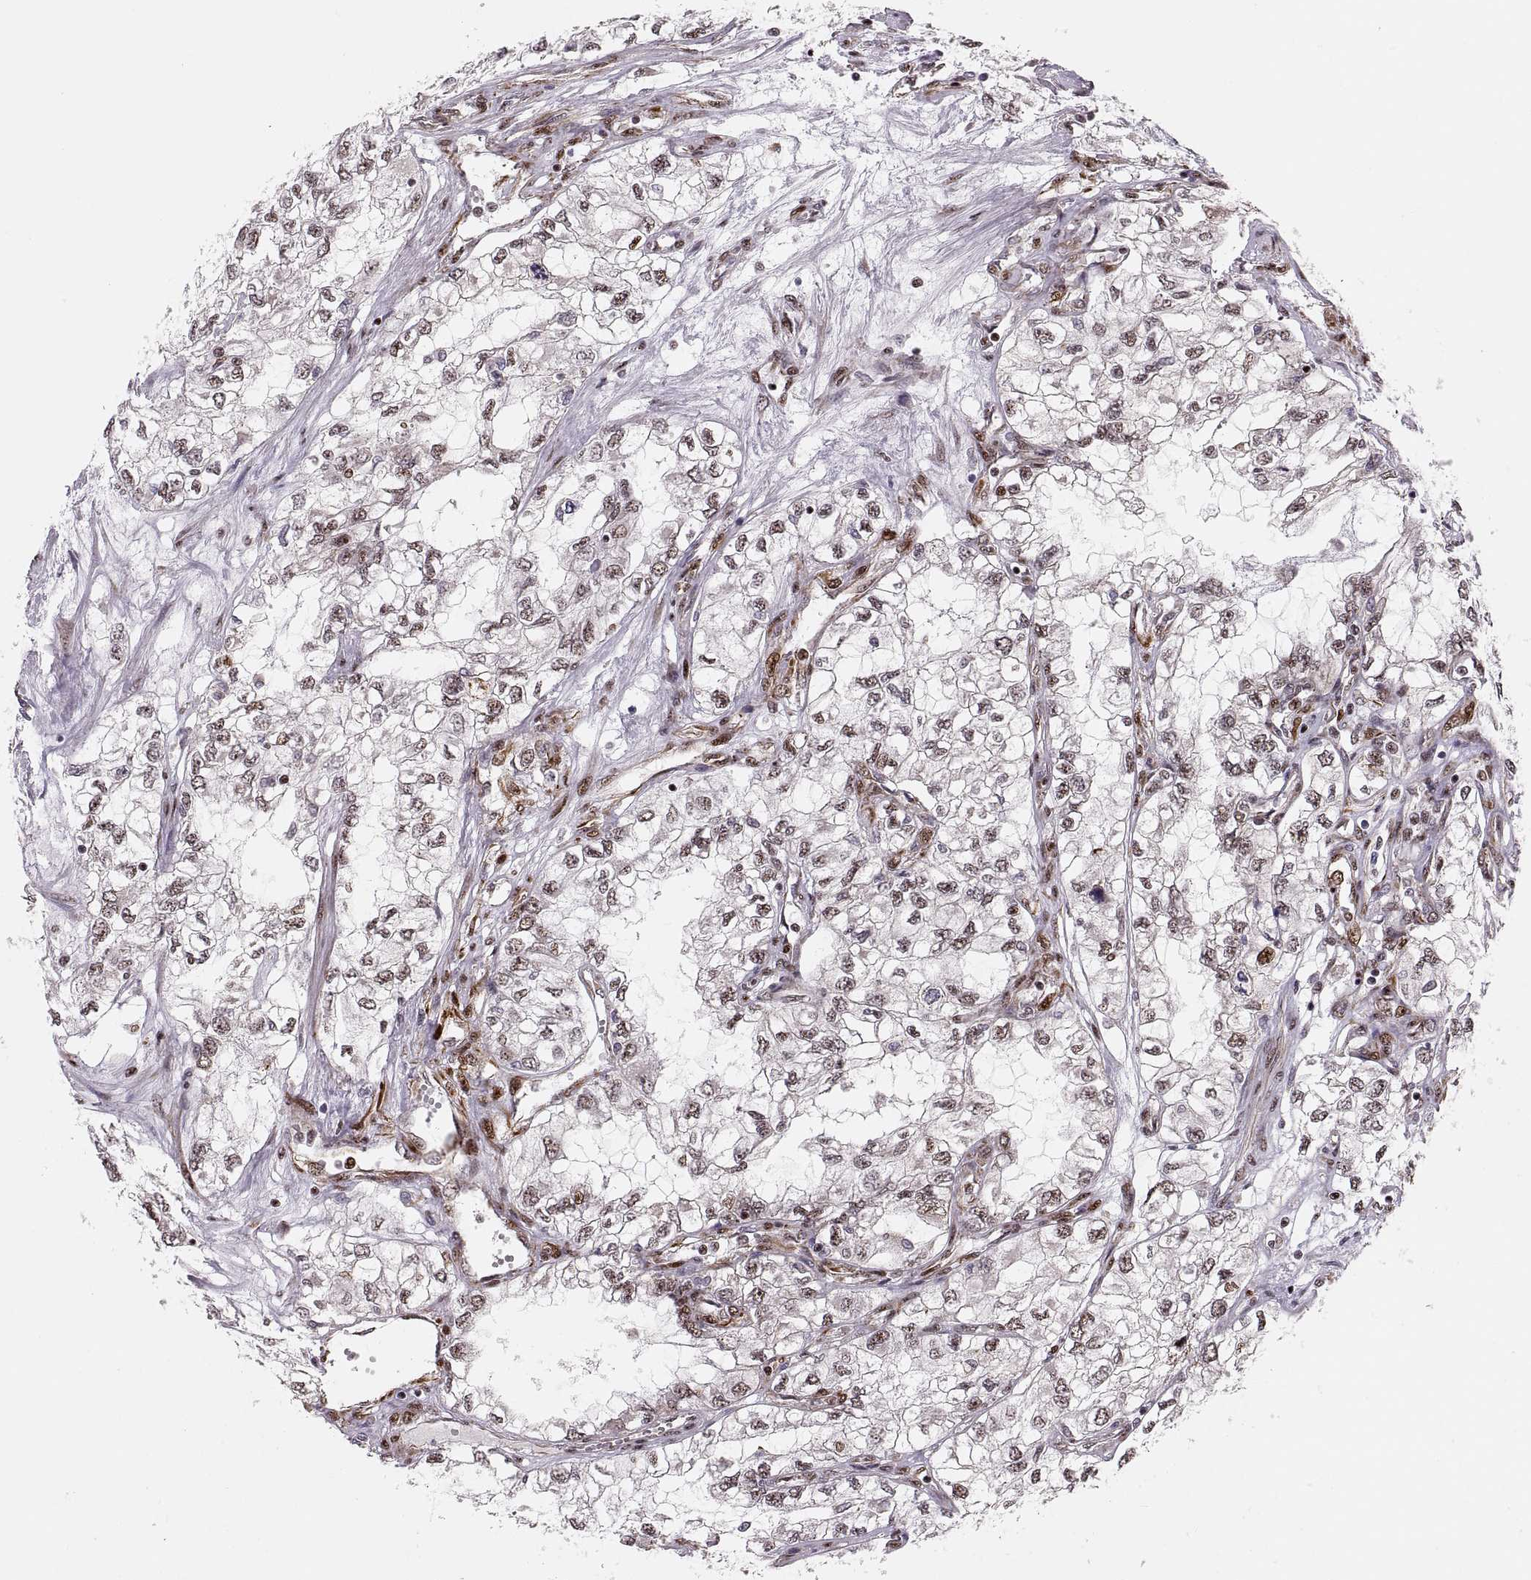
{"staining": {"intensity": "moderate", "quantity": "25%-75%", "location": "nuclear"}, "tissue": "renal cancer", "cell_type": "Tumor cells", "image_type": "cancer", "snomed": [{"axis": "morphology", "description": "Adenocarcinoma, NOS"}, {"axis": "topography", "description": "Kidney"}], "caption": "Protein staining displays moderate nuclear staining in about 25%-75% of tumor cells in renal cancer. The staining is performed using DAB (3,3'-diaminobenzidine) brown chromogen to label protein expression. The nuclei are counter-stained blue using hematoxylin.", "gene": "ZCCHC17", "patient": {"sex": "female", "age": 59}}